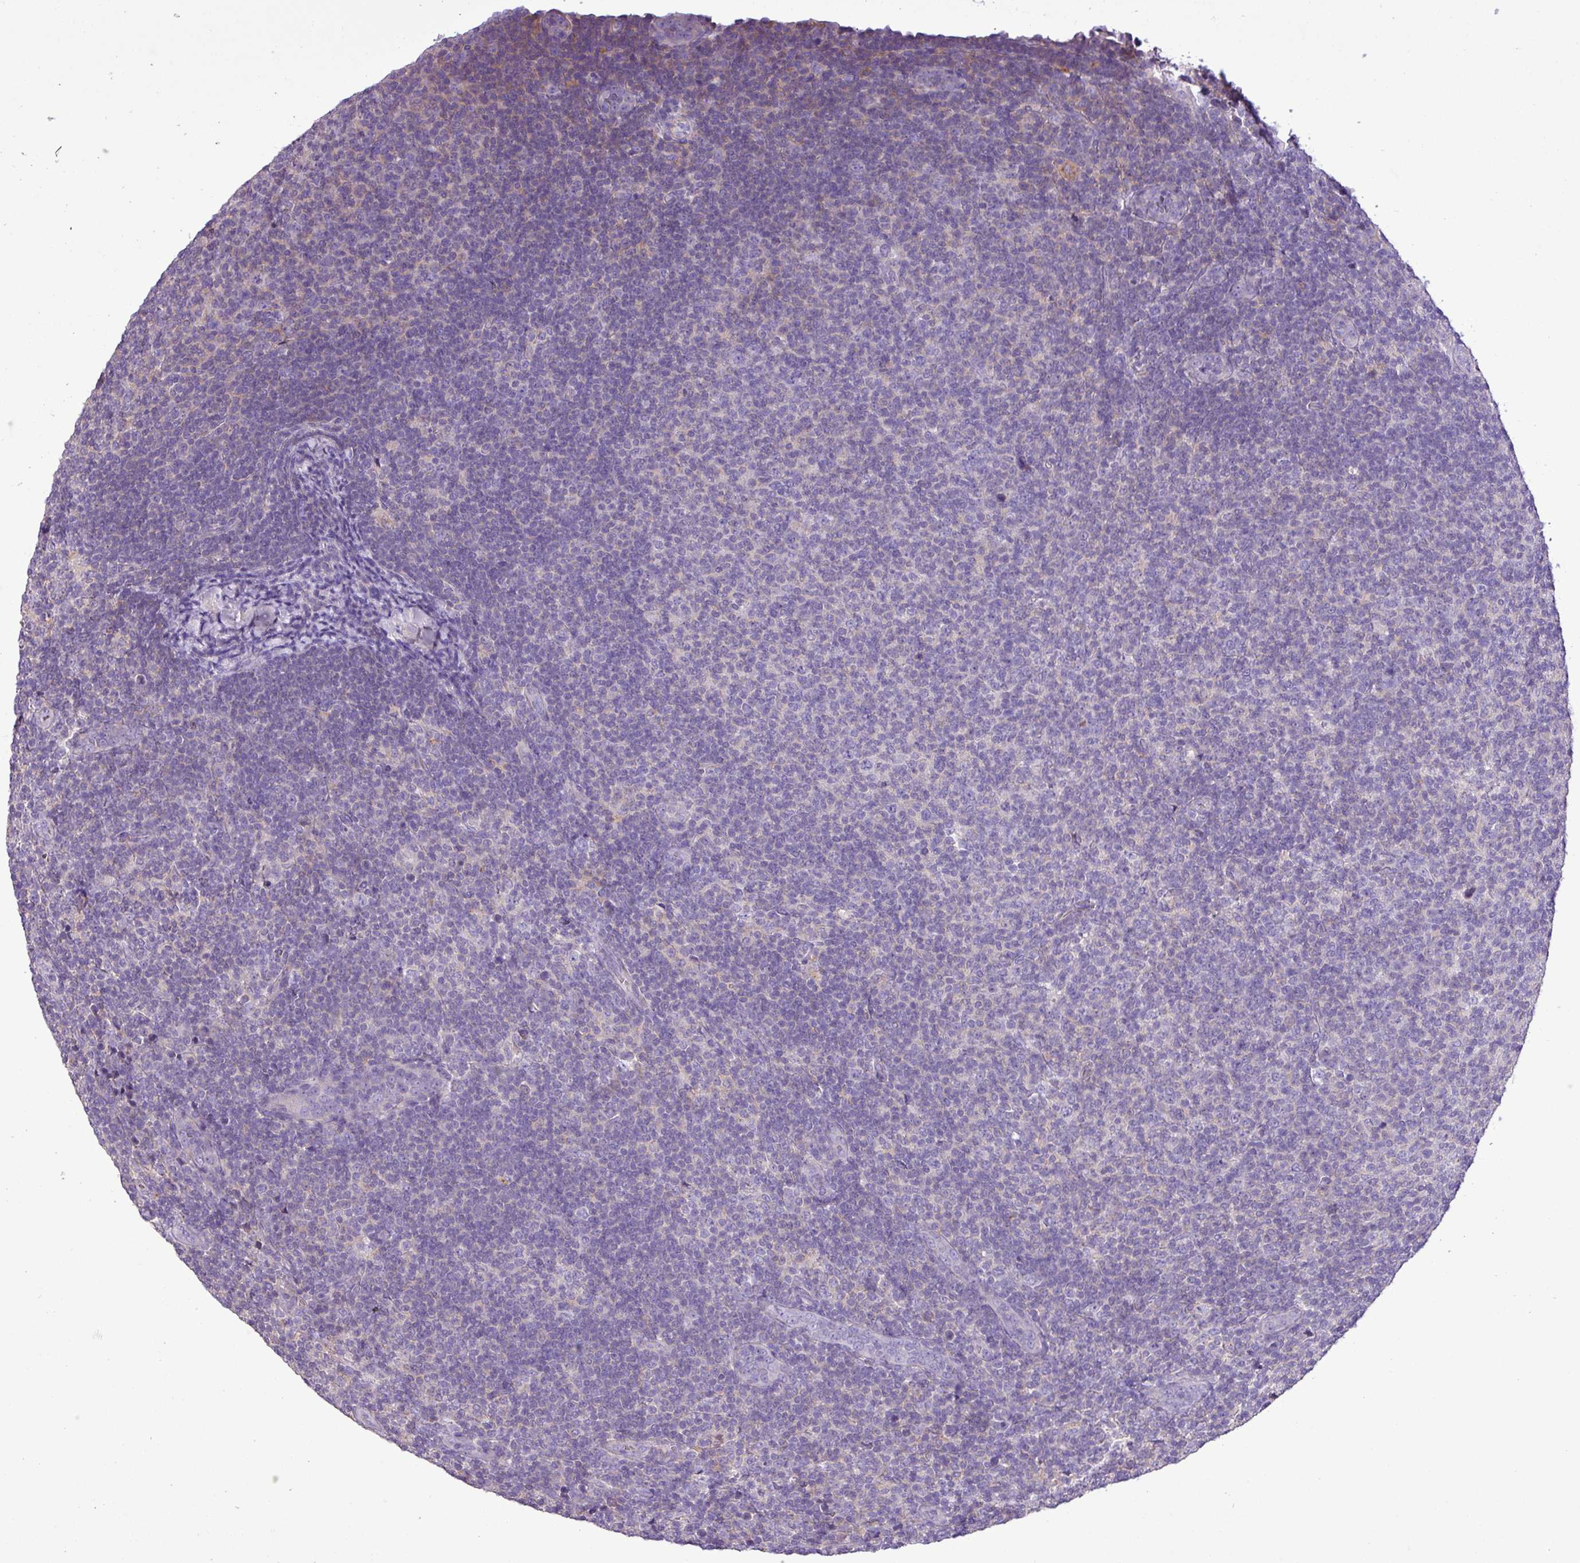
{"staining": {"intensity": "negative", "quantity": "none", "location": "none"}, "tissue": "lymphoma", "cell_type": "Tumor cells", "image_type": "cancer", "snomed": [{"axis": "morphology", "description": "Malignant lymphoma, non-Hodgkin's type, Low grade"}, {"axis": "topography", "description": "Lymph node"}], "caption": "This is an immunohistochemistry image of human malignant lymphoma, non-Hodgkin's type (low-grade). There is no positivity in tumor cells.", "gene": "ZNF334", "patient": {"sex": "male", "age": 66}}